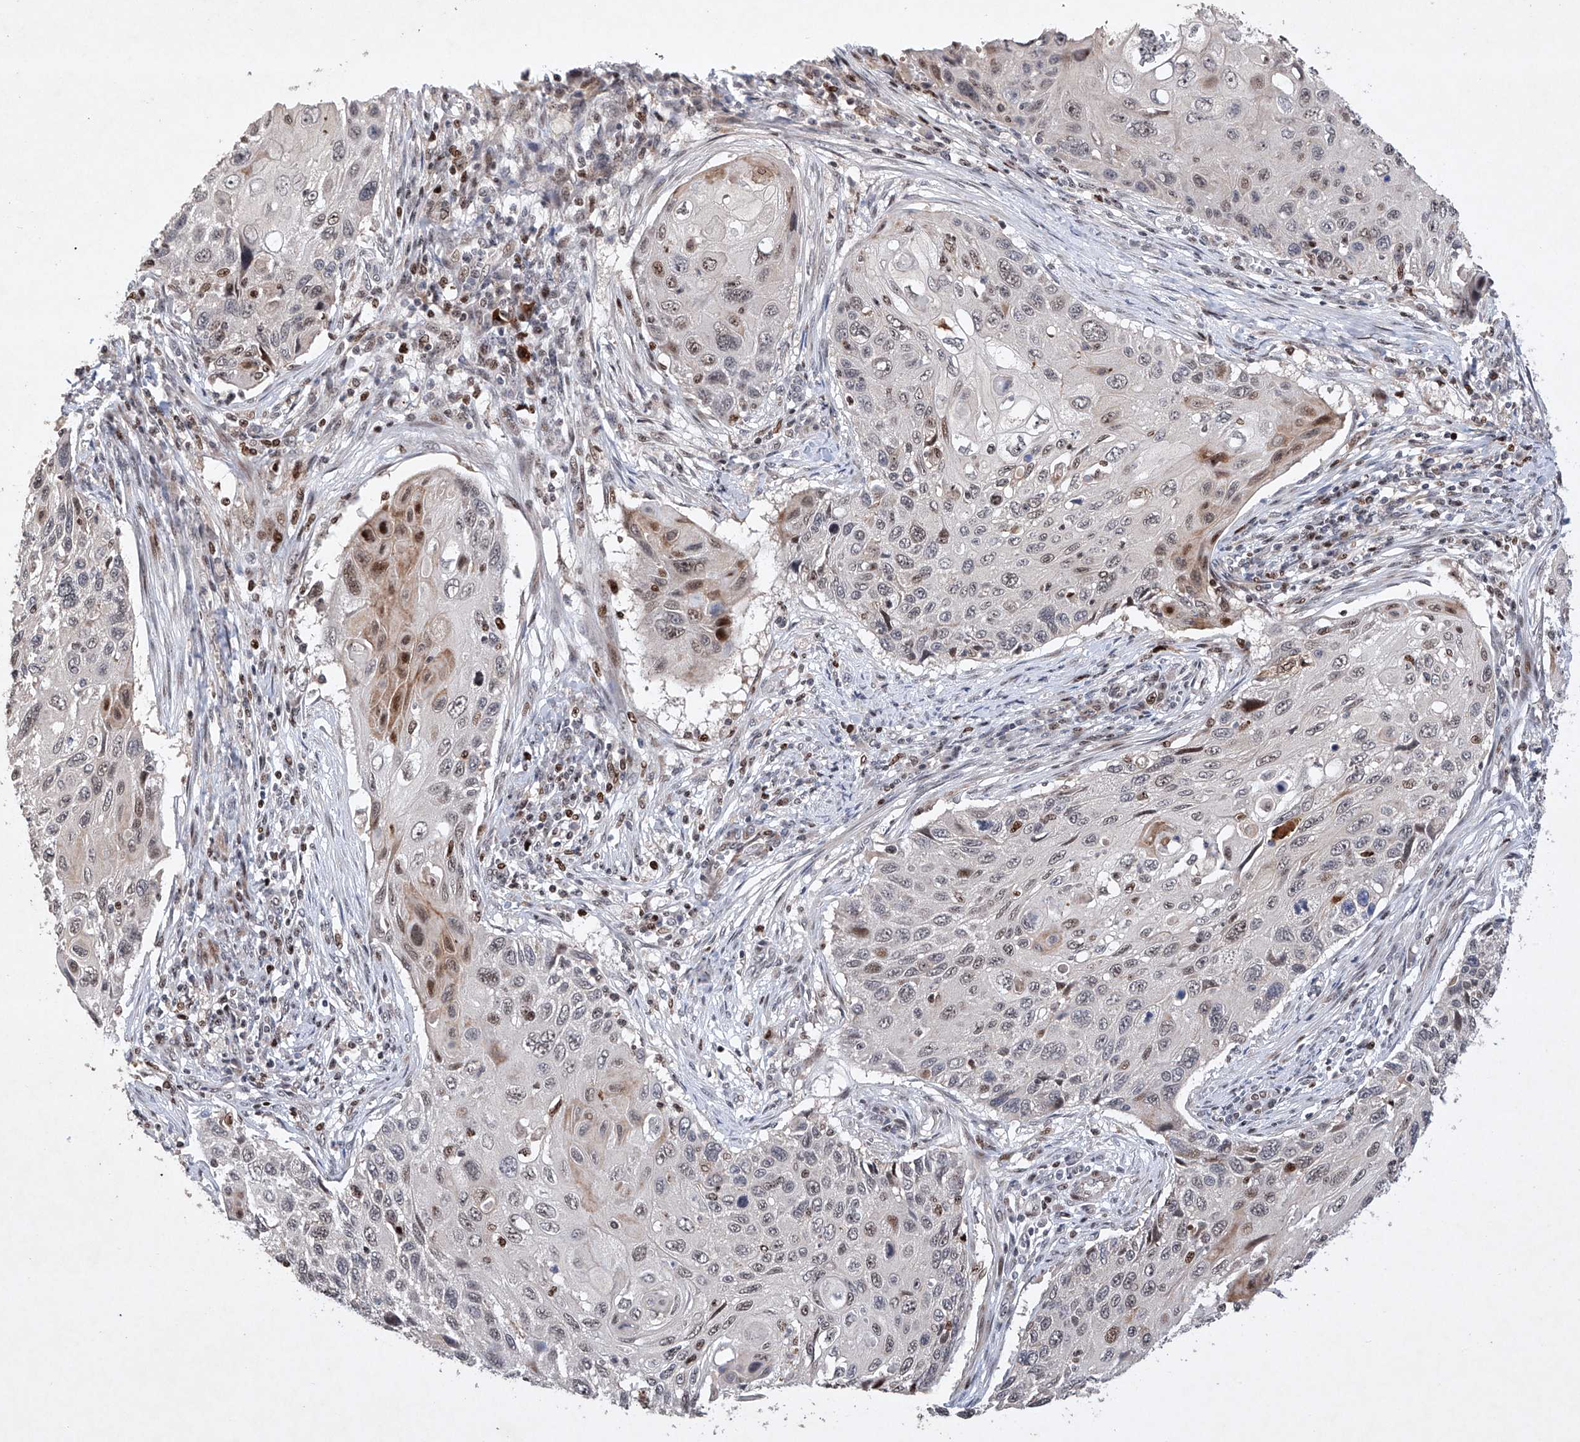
{"staining": {"intensity": "moderate", "quantity": "<25%", "location": "cytoplasmic/membranous,nuclear"}, "tissue": "cervical cancer", "cell_type": "Tumor cells", "image_type": "cancer", "snomed": [{"axis": "morphology", "description": "Squamous cell carcinoma, NOS"}, {"axis": "topography", "description": "Cervix"}], "caption": "IHC histopathology image of cervical cancer (squamous cell carcinoma) stained for a protein (brown), which displays low levels of moderate cytoplasmic/membranous and nuclear expression in approximately <25% of tumor cells.", "gene": "AFG1L", "patient": {"sex": "female", "age": 70}}